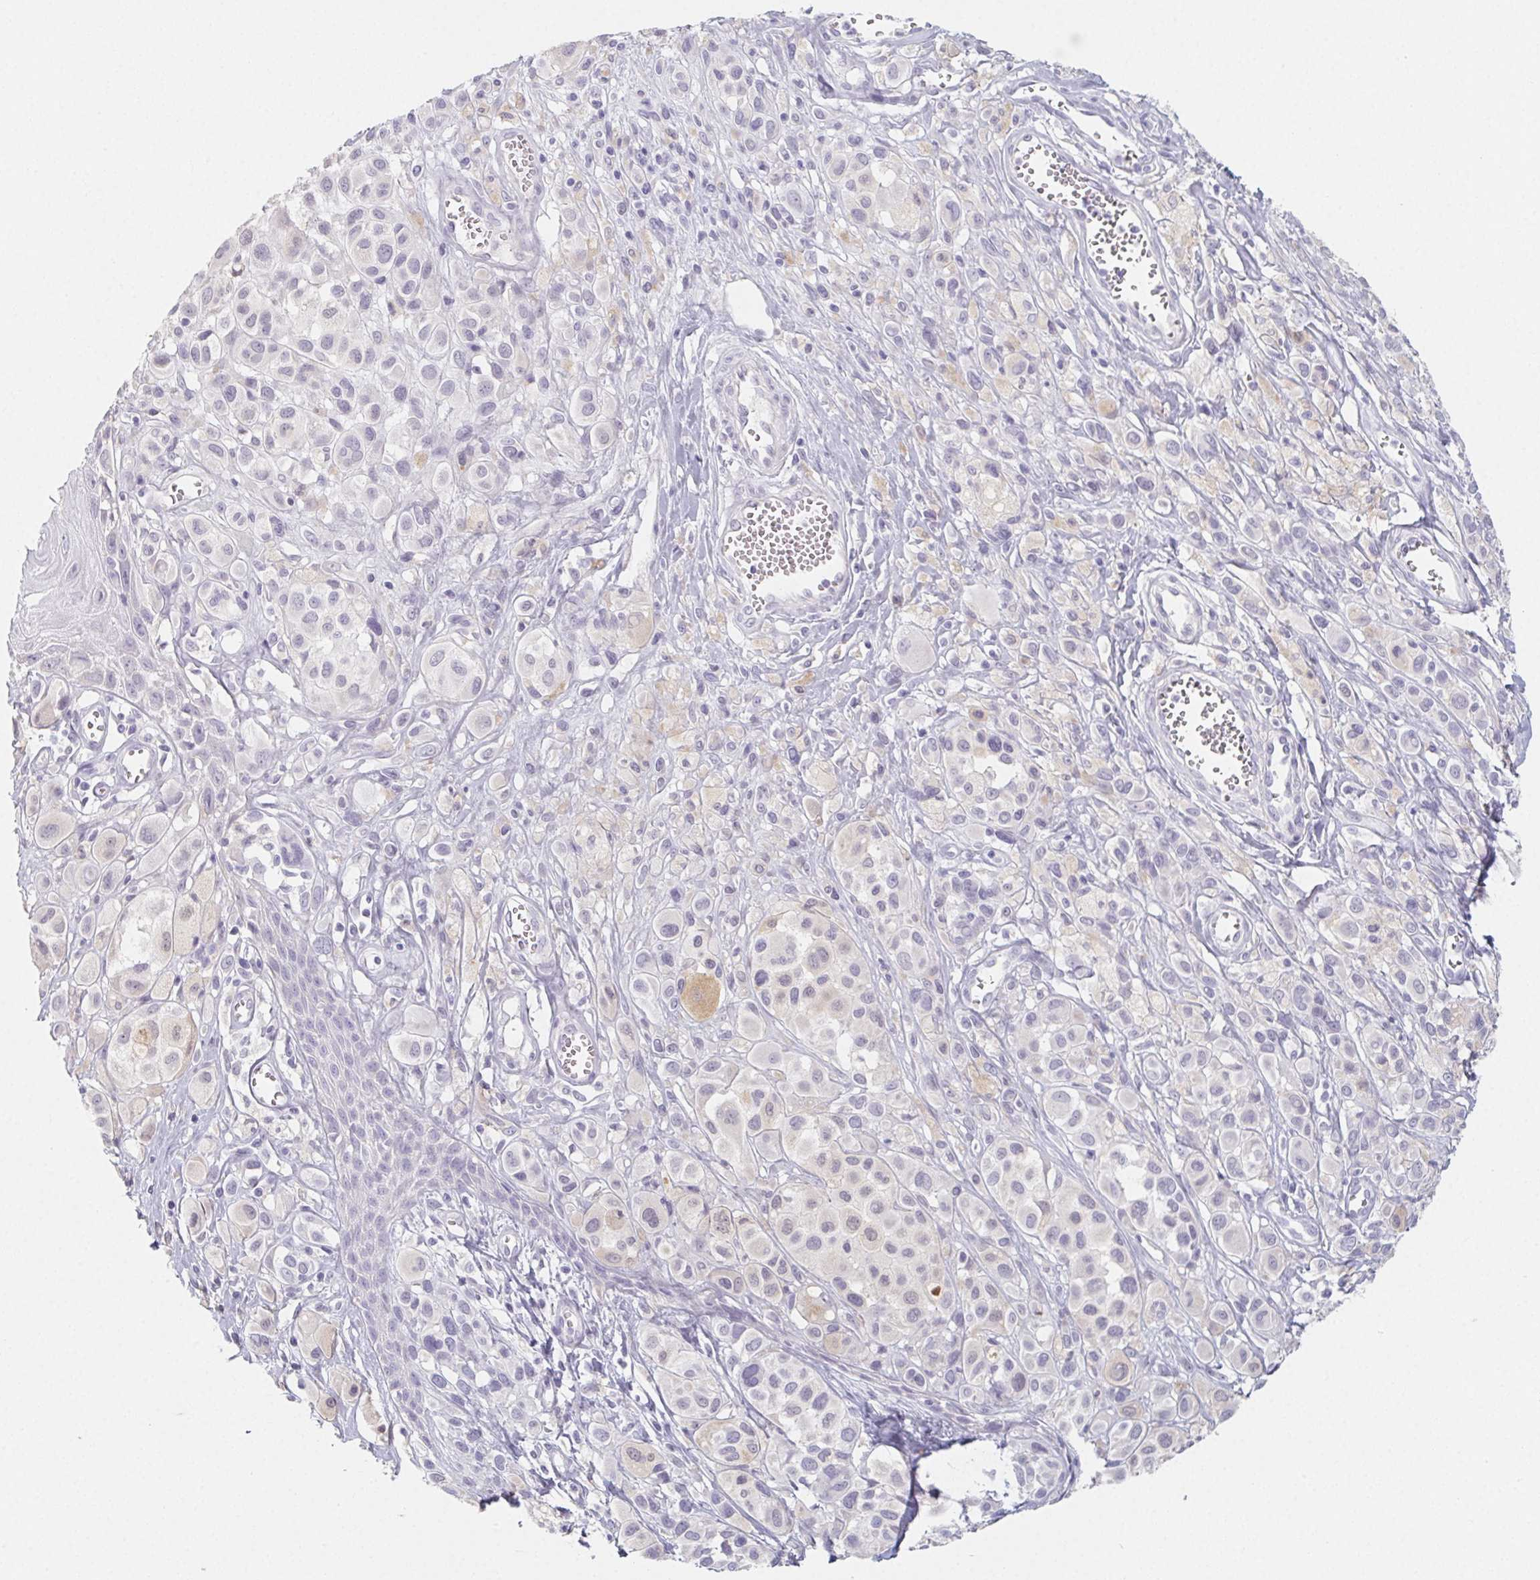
{"staining": {"intensity": "negative", "quantity": "none", "location": "none"}, "tissue": "melanoma", "cell_type": "Tumor cells", "image_type": "cancer", "snomed": [{"axis": "morphology", "description": "Malignant melanoma, NOS"}, {"axis": "topography", "description": "Skin"}], "caption": "High power microscopy photomicrograph of an IHC photomicrograph of malignant melanoma, revealing no significant staining in tumor cells. (Brightfield microscopy of DAB immunohistochemistry at high magnification).", "gene": "GLIPR1L1", "patient": {"sex": "male", "age": 77}}